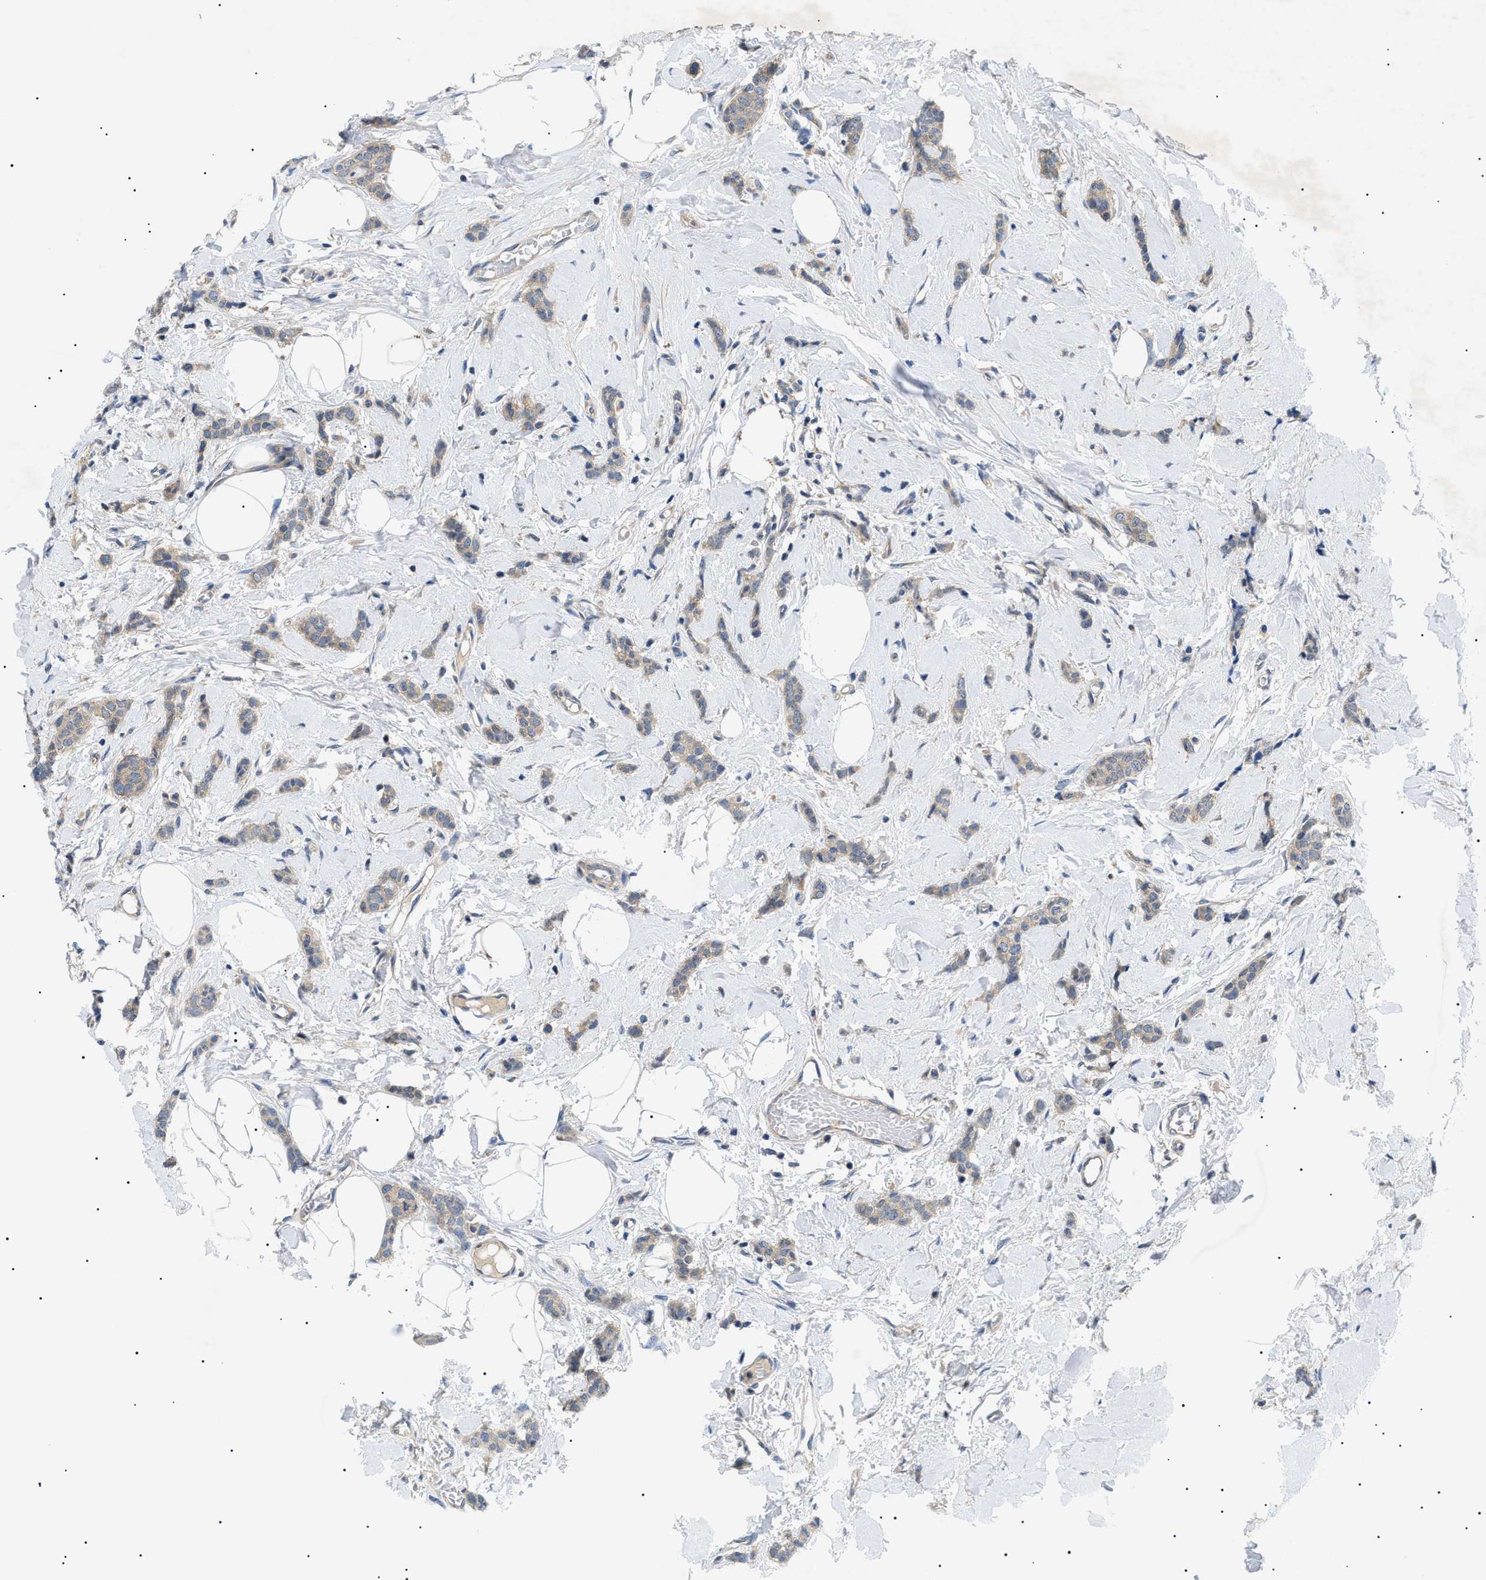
{"staining": {"intensity": "weak", "quantity": ">75%", "location": "cytoplasmic/membranous"}, "tissue": "breast cancer", "cell_type": "Tumor cells", "image_type": "cancer", "snomed": [{"axis": "morphology", "description": "Lobular carcinoma"}, {"axis": "topography", "description": "Skin"}, {"axis": "topography", "description": "Breast"}], "caption": "Human breast cancer (lobular carcinoma) stained with a brown dye reveals weak cytoplasmic/membranous positive positivity in approximately >75% of tumor cells.", "gene": "RIPK1", "patient": {"sex": "female", "age": 46}}